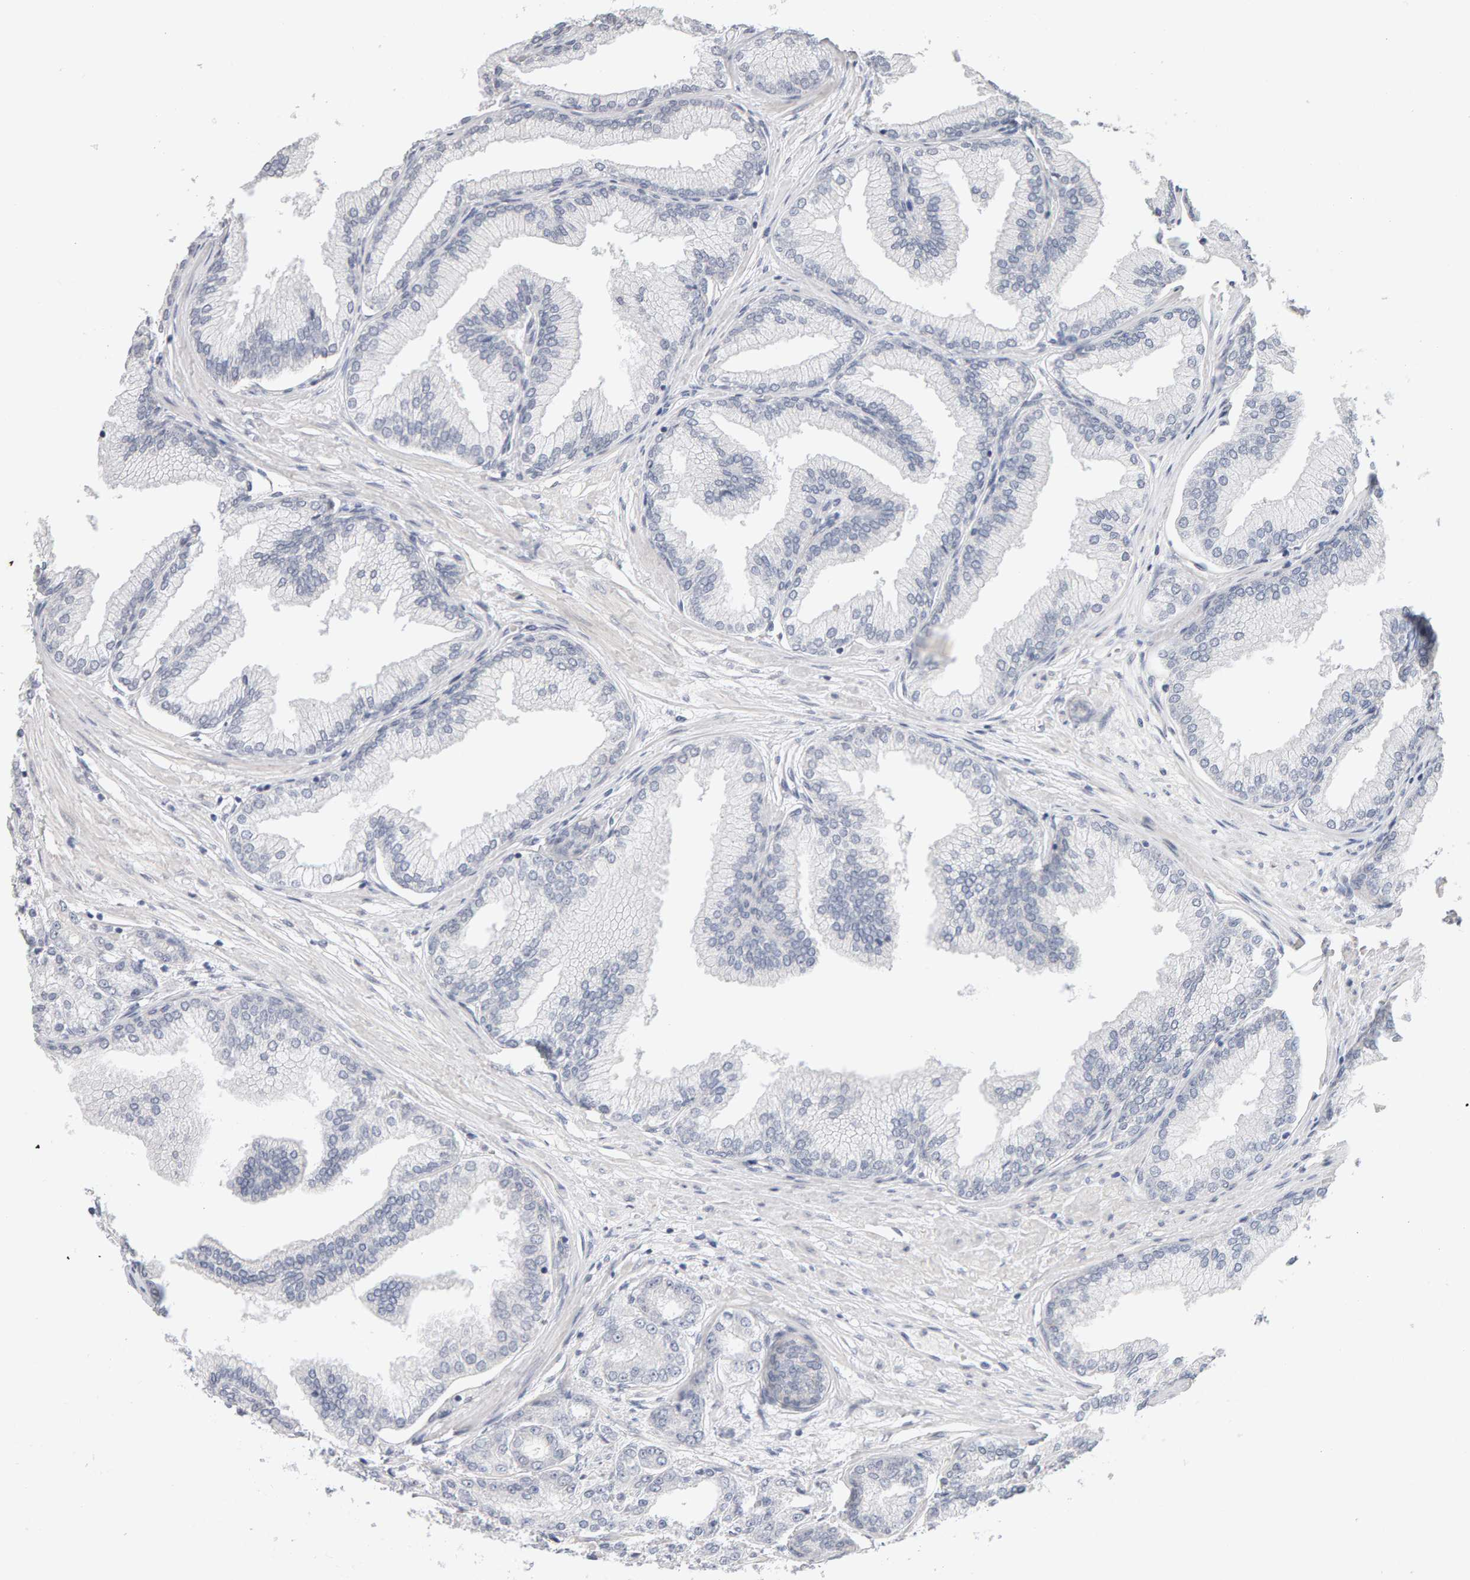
{"staining": {"intensity": "negative", "quantity": "none", "location": "none"}, "tissue": "prostate cancer", "cell_type": "Tumor cells", "image_type": "cancer", "snomed": [{"axis": "morphology", "description": "Adenocarcinoma, High grade"}, {"axis": "topography", "description": "Prostate"}], "caption": "Adenocarcinoma (high-grade) (prostate) was stained to show a protein in brown. There is no significant staining in tumor cells.", "gene": "HNF4A", "patient": {"sex": "male", "age": 59}}